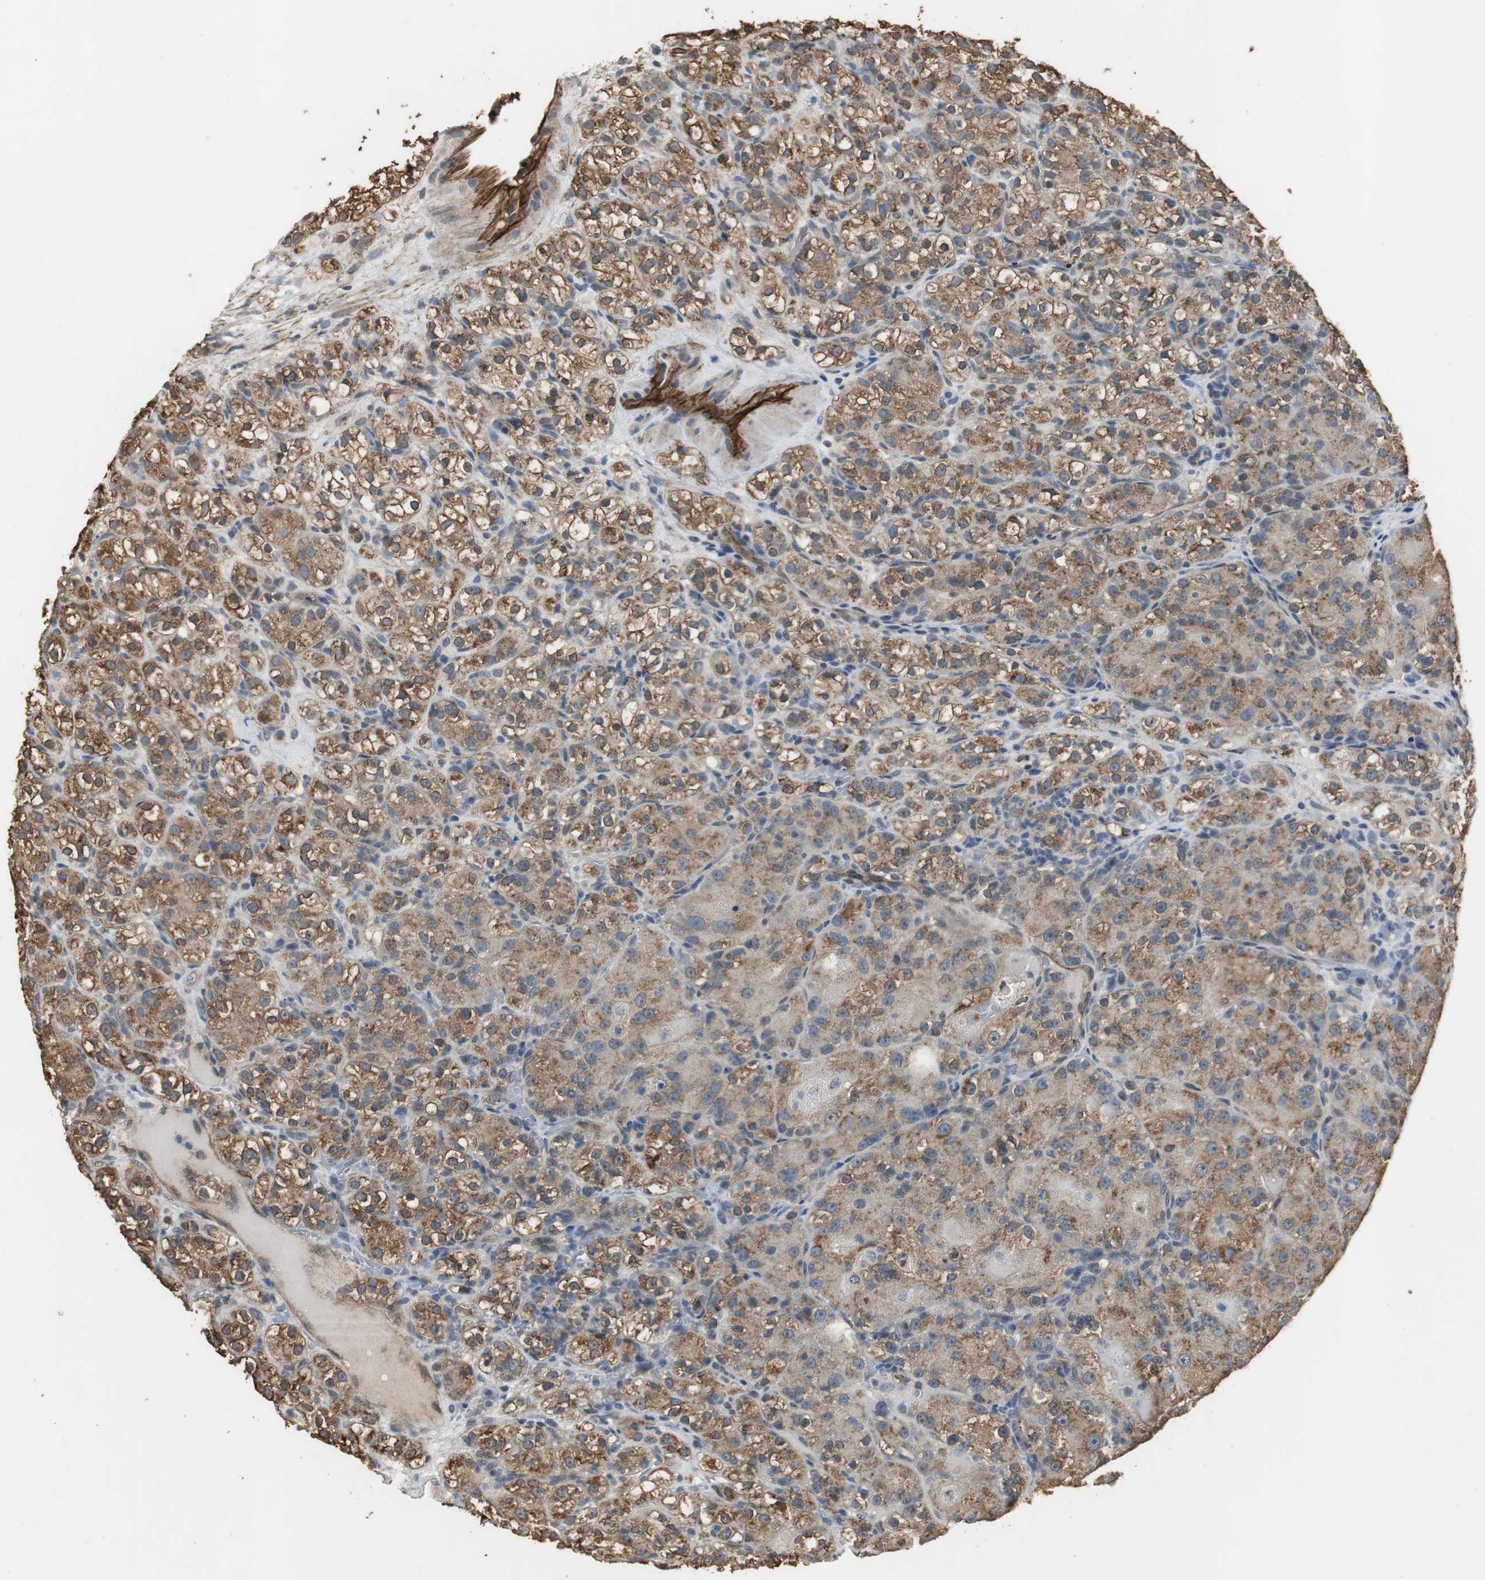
{"staining": {"intensity": "moderate", "quantity": ">75%", "location": "cytoplasmic/membranous"}, "tissue": "renal cancer", "cell_type": "Tumor cells", "image_type": "cancer", "snomed": [{"axis": "morphology", "description": "Normal tissue, NOS"}, {"axis": "morphology", "description": "Adenocarcinoma, NOS"}, {"axis": "topography", "description": "Kidney"}], "caption": "Immunohistochemical staining of renal adenocarcinoma demonstrates medium levels of moderate cytoplasmic/membranous protein expression in about >75% of tumor cells.", "gene": "JTB", "patient": {"sex": "male", "age": 61}}